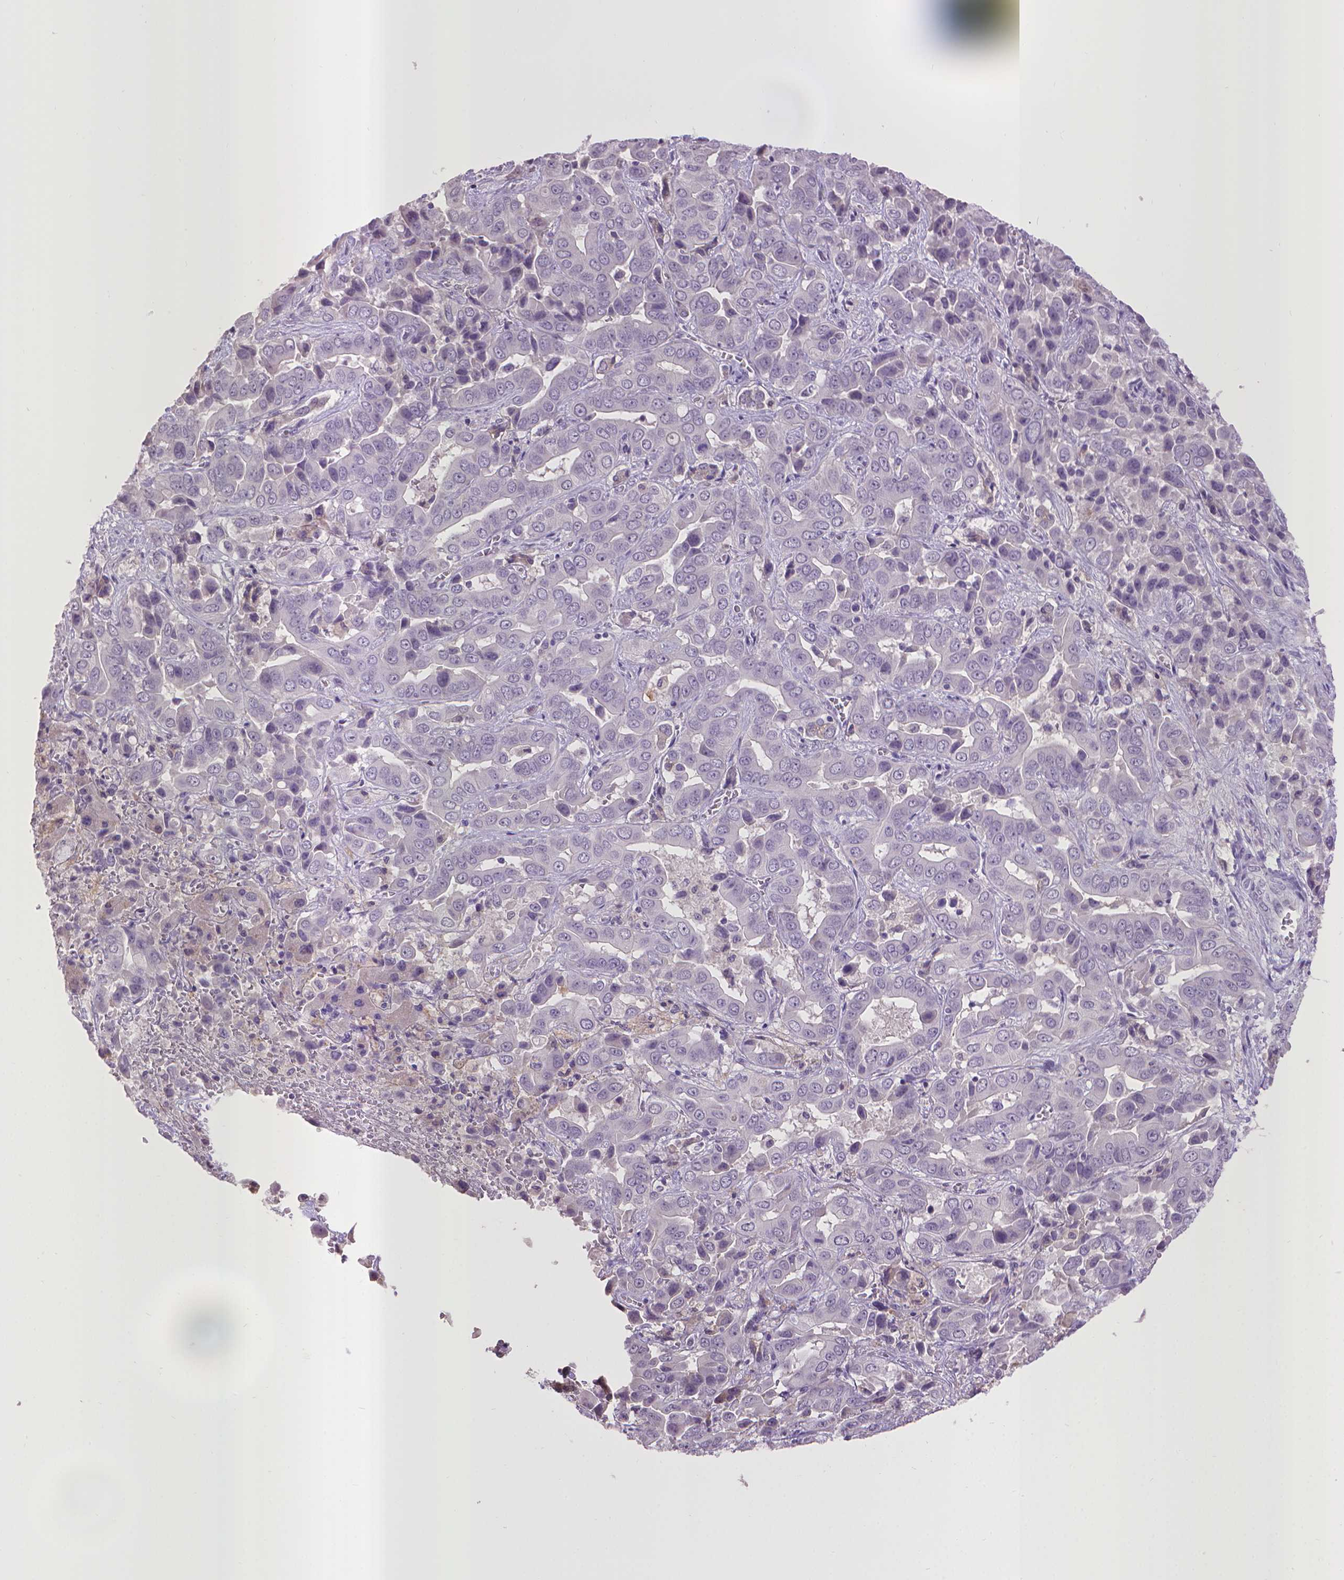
{"staining": {"intensity": "negative", "quantity": "none", "location": "none"}, "tissue": "liver cancer", "cell_type": "Tumor cells", "image_type": "cancer", "snomed": [{"axis": "morphology", "description": "Cholangiocarcinoma"}, {"axis": "topography", "description": "Liver"}], "caption": "Tumor cells are negative for protein expression in human liver cancer (cholangiocarcinoma).", "gene": "CPM", "patient": {"sex": "female", "age": 52}}